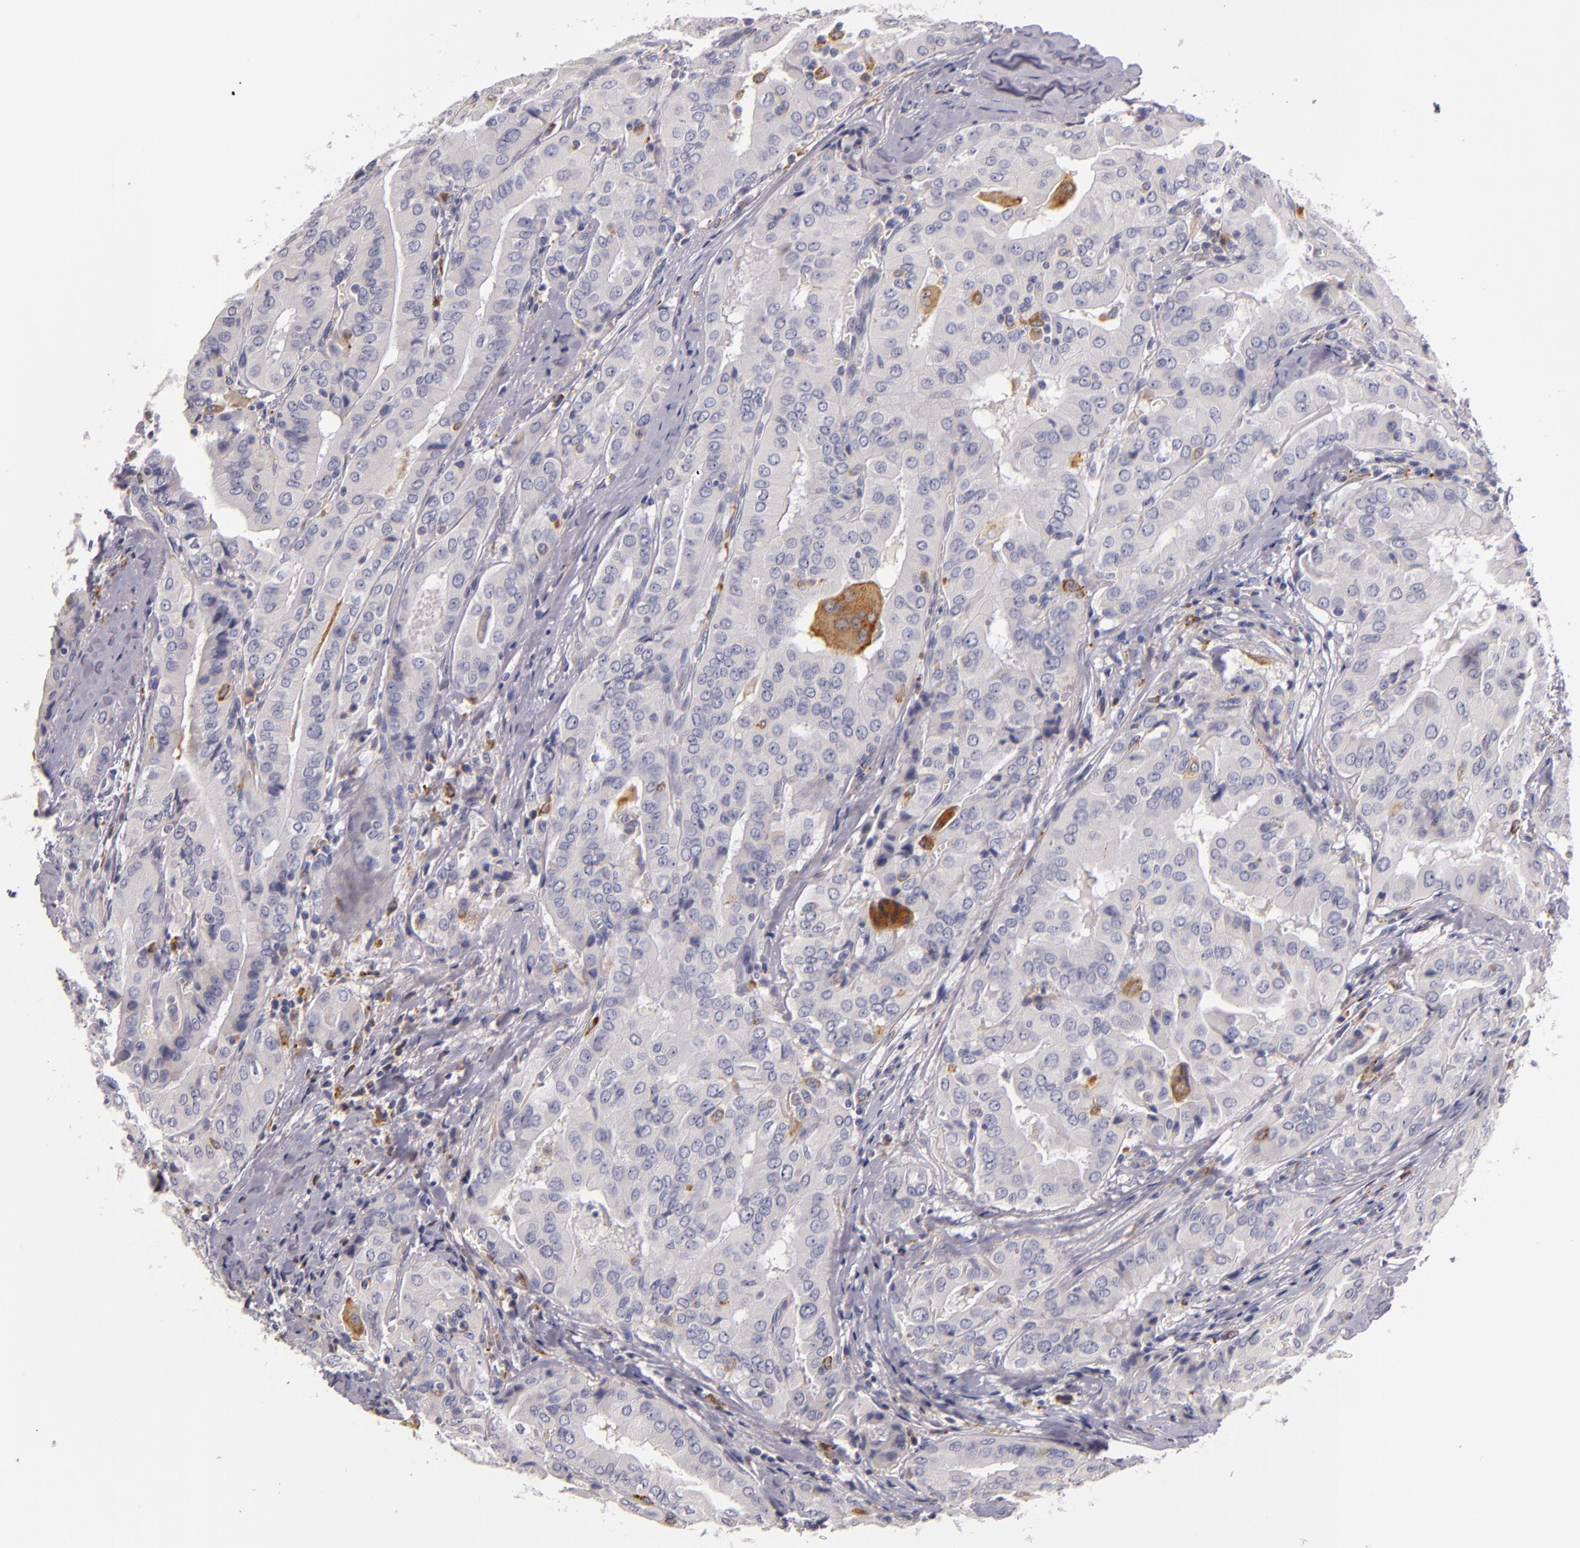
{"staining": {"intensity": "negative", "quantity": "none", "location": "none"}, "tissue": "thyroid cancer", "cell_type": "Tumor cells", "image_type": "cancer", "snomed": [{"axis": "morphology", "description": "Papillary adenocarcinoma, NOS"}, {"axis": "topography", "description": "Thyroid gland"}], "caption": "Immunohistochemistry (IHC) photomicrograph of neoplastic tissue: thyroid cancer stained with DAB reveals no significant protein expression in tumor cells.", "gene": "TLR8", "patient": {"sex": "female", "age": 71}}